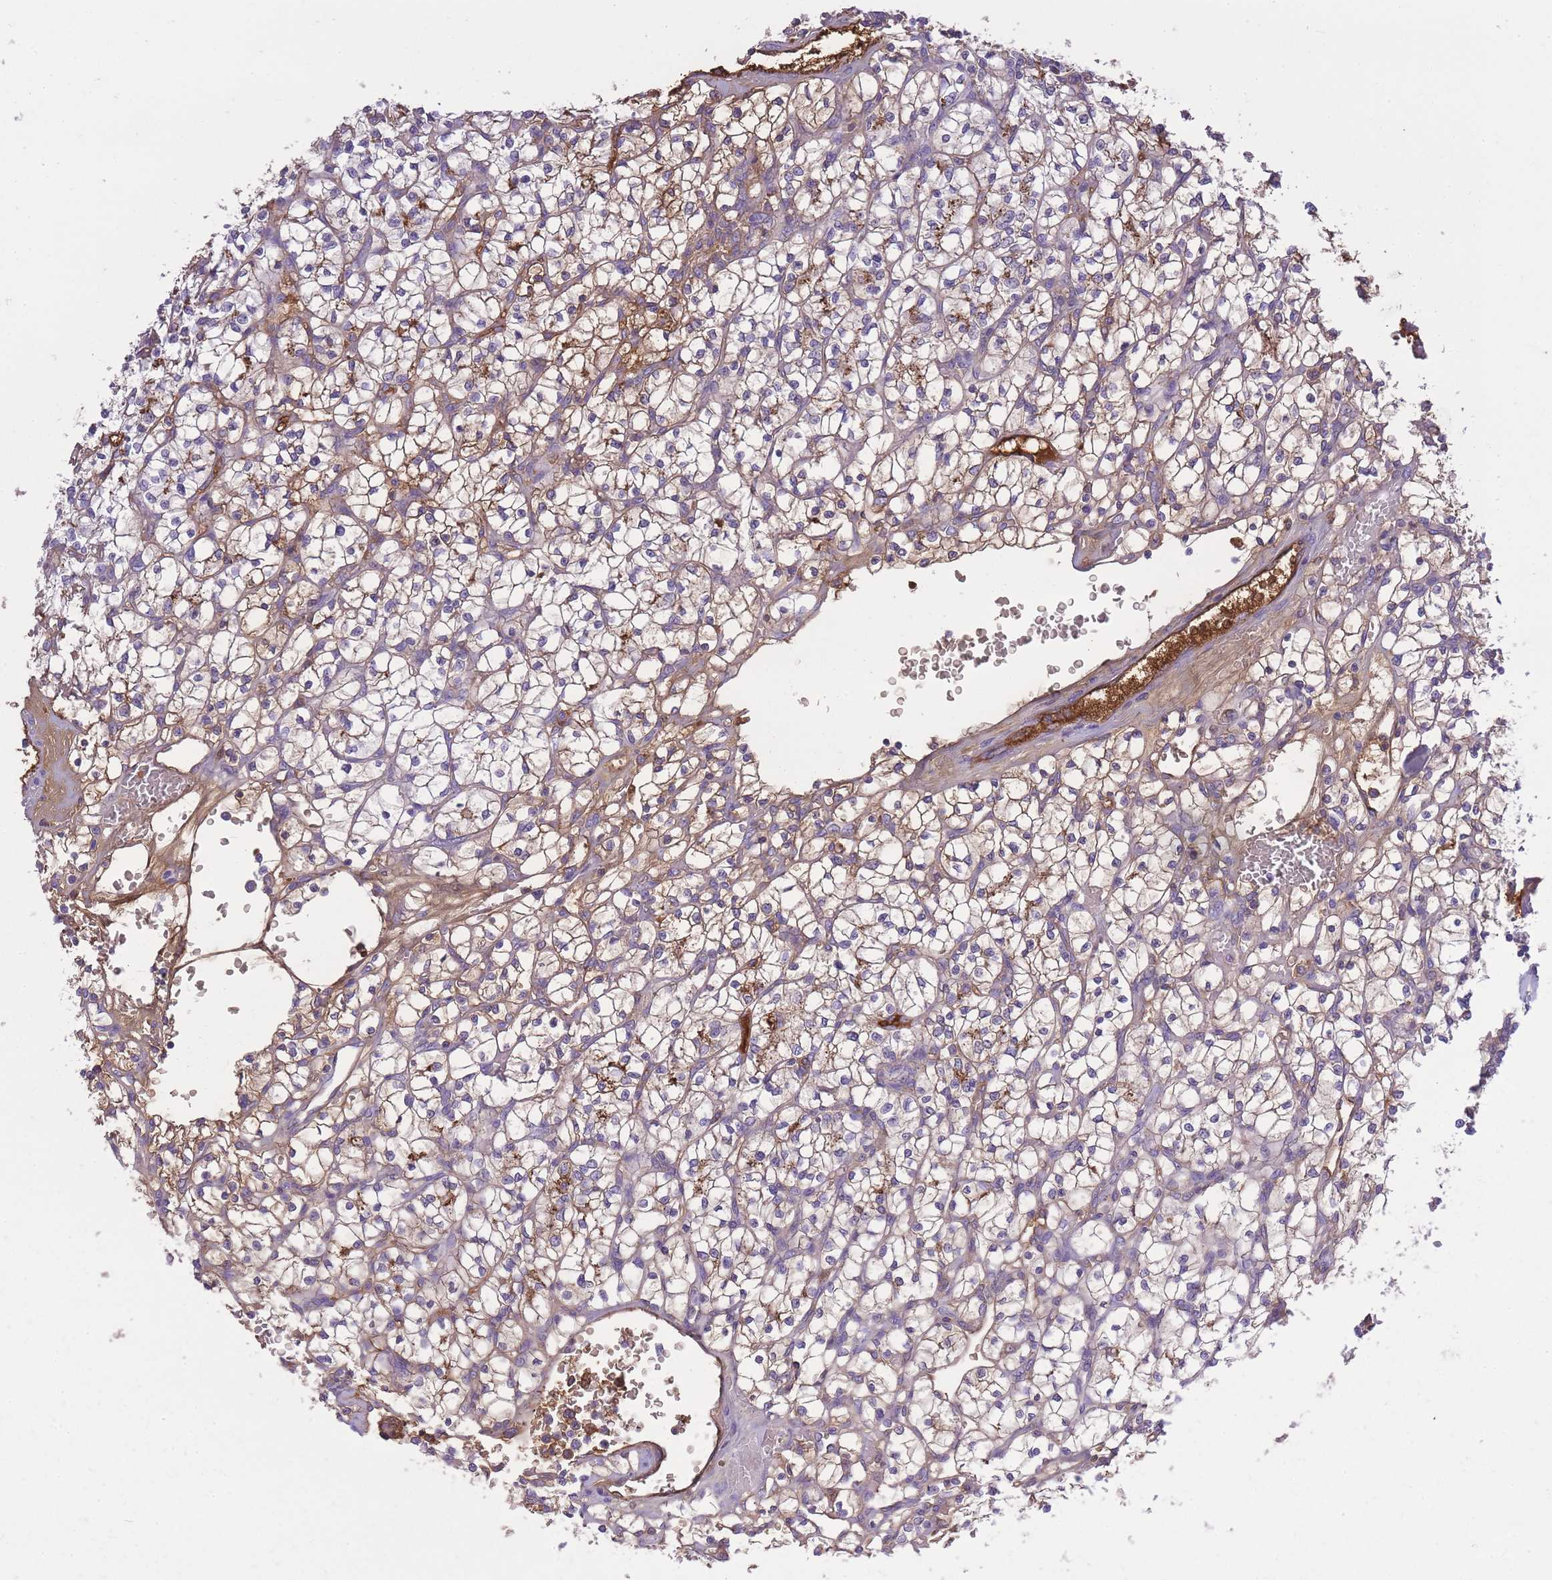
{"staining": {"intensity": "strong", "quantity": "25%-75%", "location": "cytoplasmic/membranous"}, "tissue": "renal cancer", "cell_type": "Tumor cells", "image_type": "cancer", "snomed": [{"axis": "morphology", "description": "Adenocarcinoma, NOS"}, {"axis": "topography", "description": "Kidney"}], "caption": "Renal cancer was stained to show a protein in brown. There is high levels of strong cytoplasmic/membranous positivity in about 25%-75% of tumor cells.", "gene": "IGKV1D-42", "patient": {"sex": "female", "age": 64}}